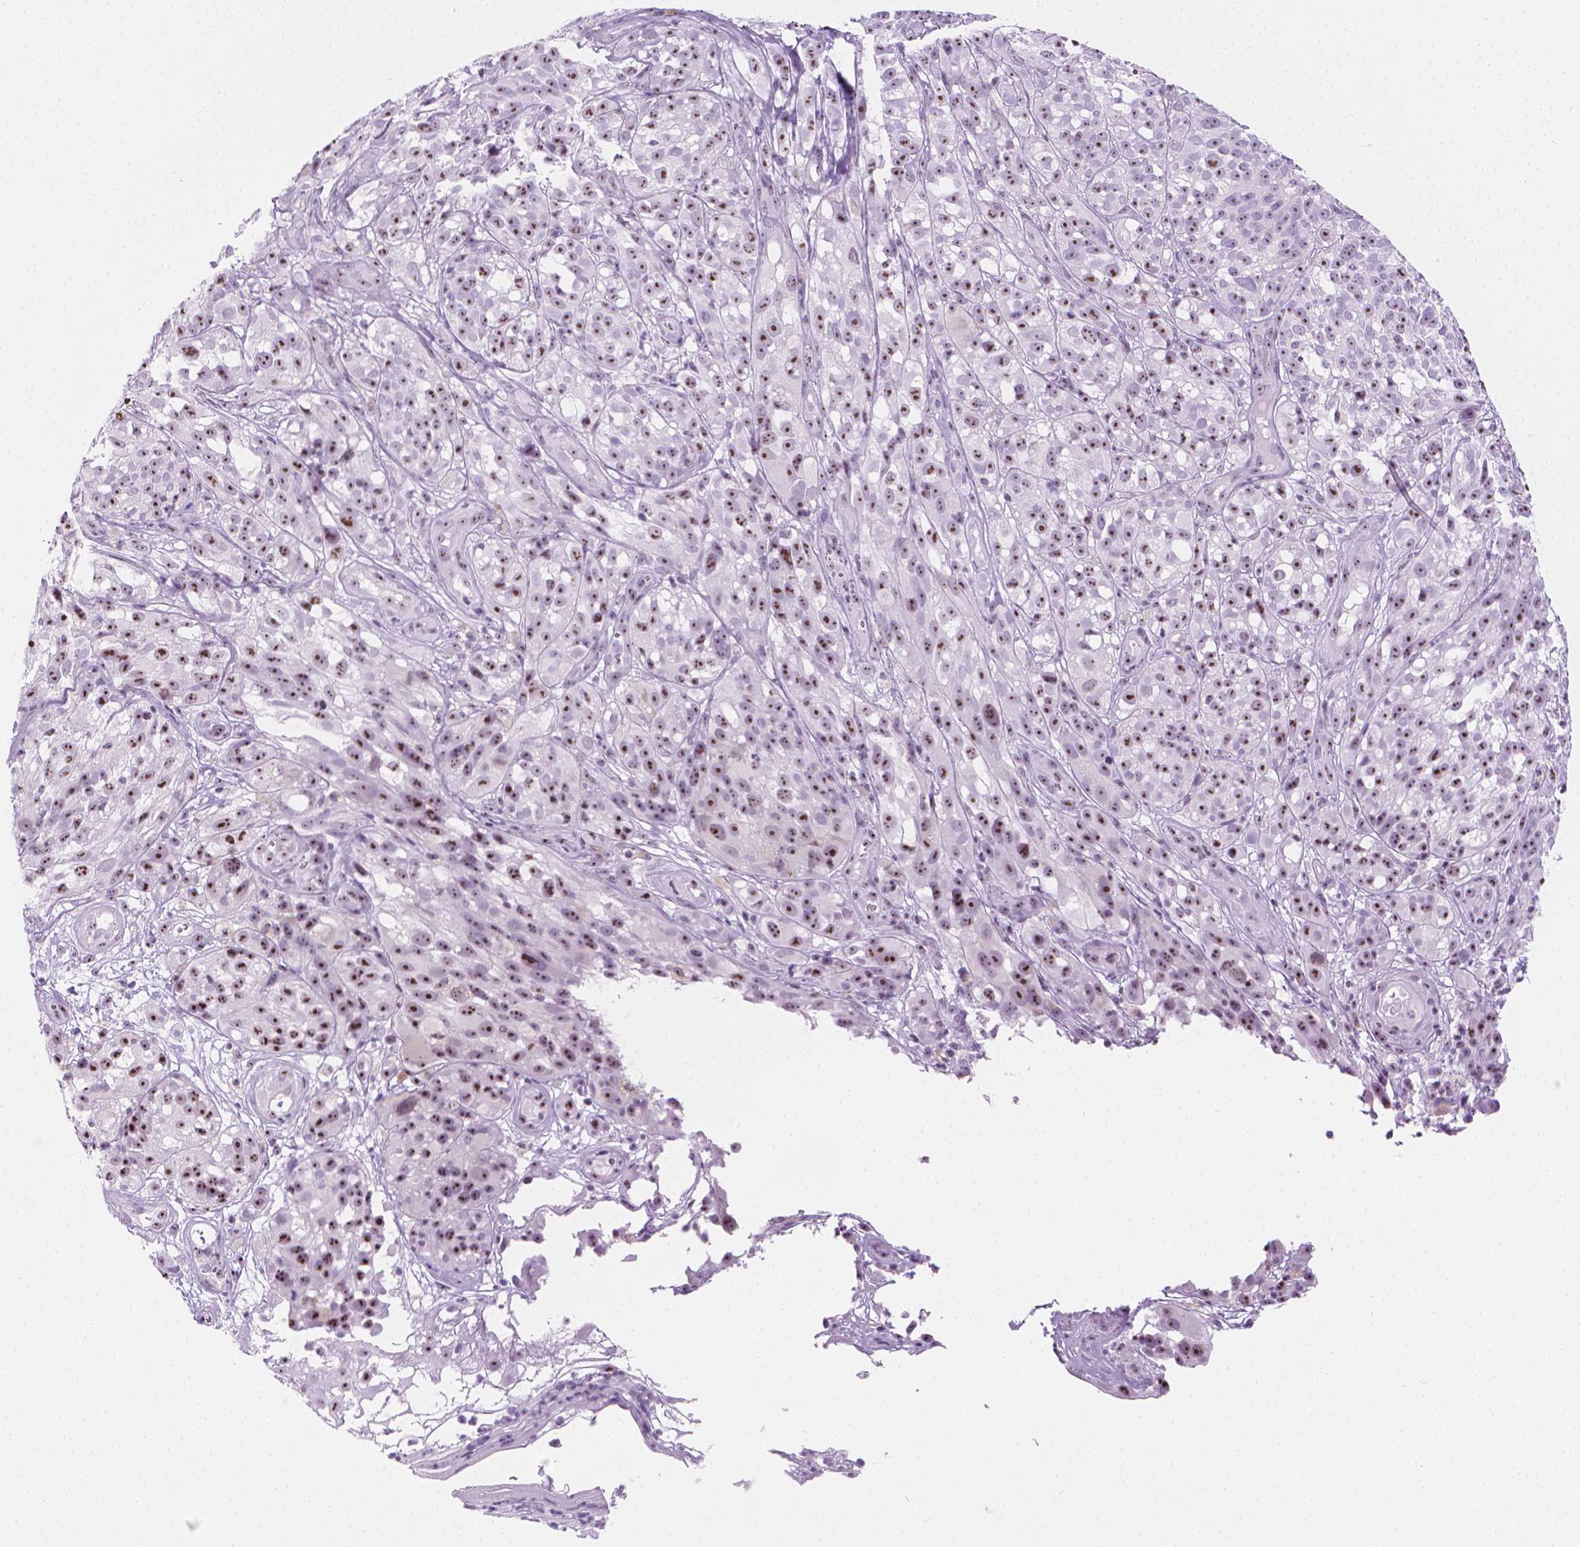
{"staining": {"intensity": "moderate", "quantity": ">75%", "location": "nuclear"}, "tissue": "melanoma", "cell_type": "Tumor cells", "image_type": "cancer", "snomed": [{"axis": "morphology", "description": "Malignant melanoma, NOS"}, {"axis": "topography", "description": "Skin"}], "caption": "Human melanoma stained for a protein (brown) exhibits moderate nuclear positive positivity in approximately >75% of tumor cells.", "gene": "NOL7", "patient": {"sex": "female", "age": 85}}